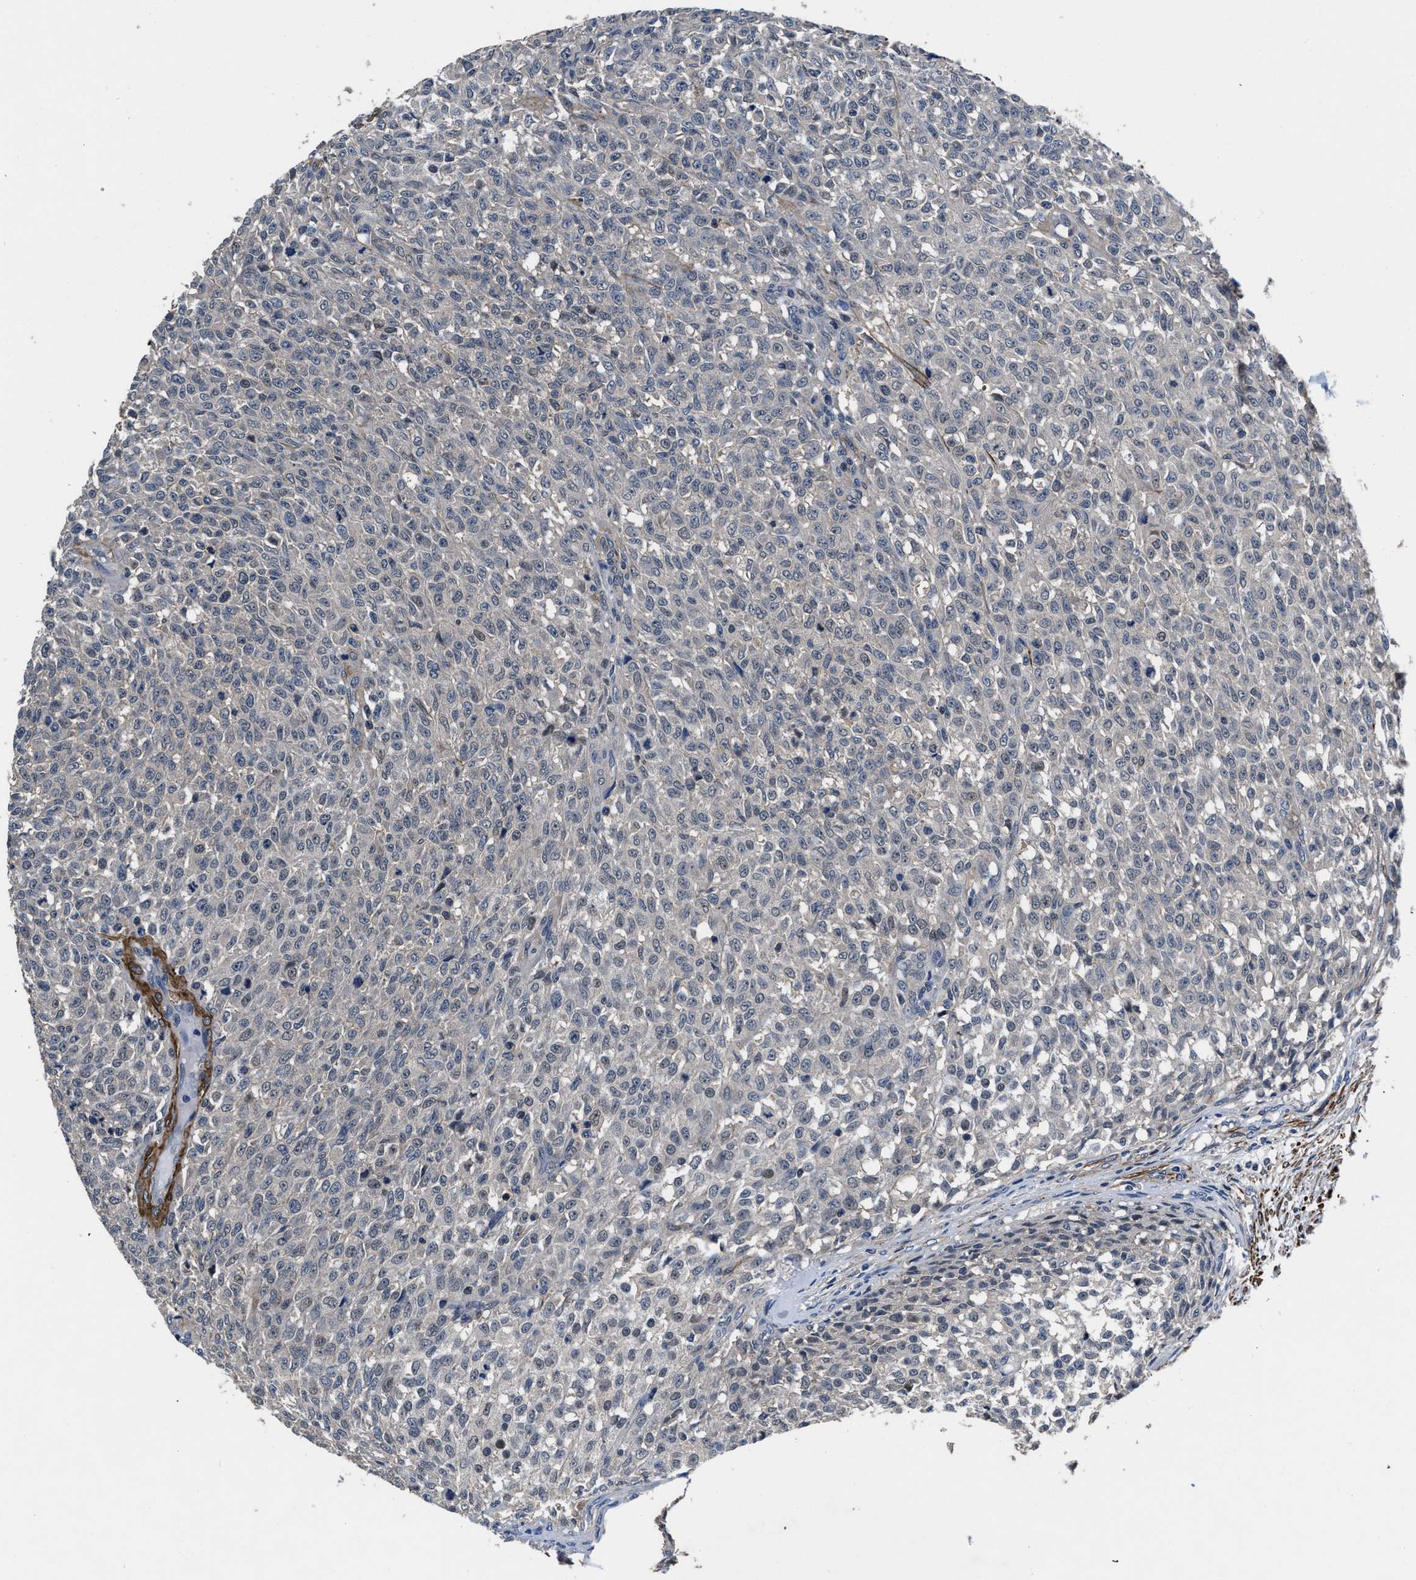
{"staining": {"intensity": "negative", "quantity": "none", "location": "none"}, "tissue": "testis cancer", "cell_type": "Tumor cells", "image_type": "cancer", "snomed": [{"axis": "morphology", "description": "Seminoma, NOS"}, {"axis": "topography", "description": "Testis"}], "caption": "This is a micrograph of IHC staining of testis cancer (seminoma), which shows no staining in tumor cells.", "gene": "LANCL2", "patient": {"sex": "male", "age": 59}}